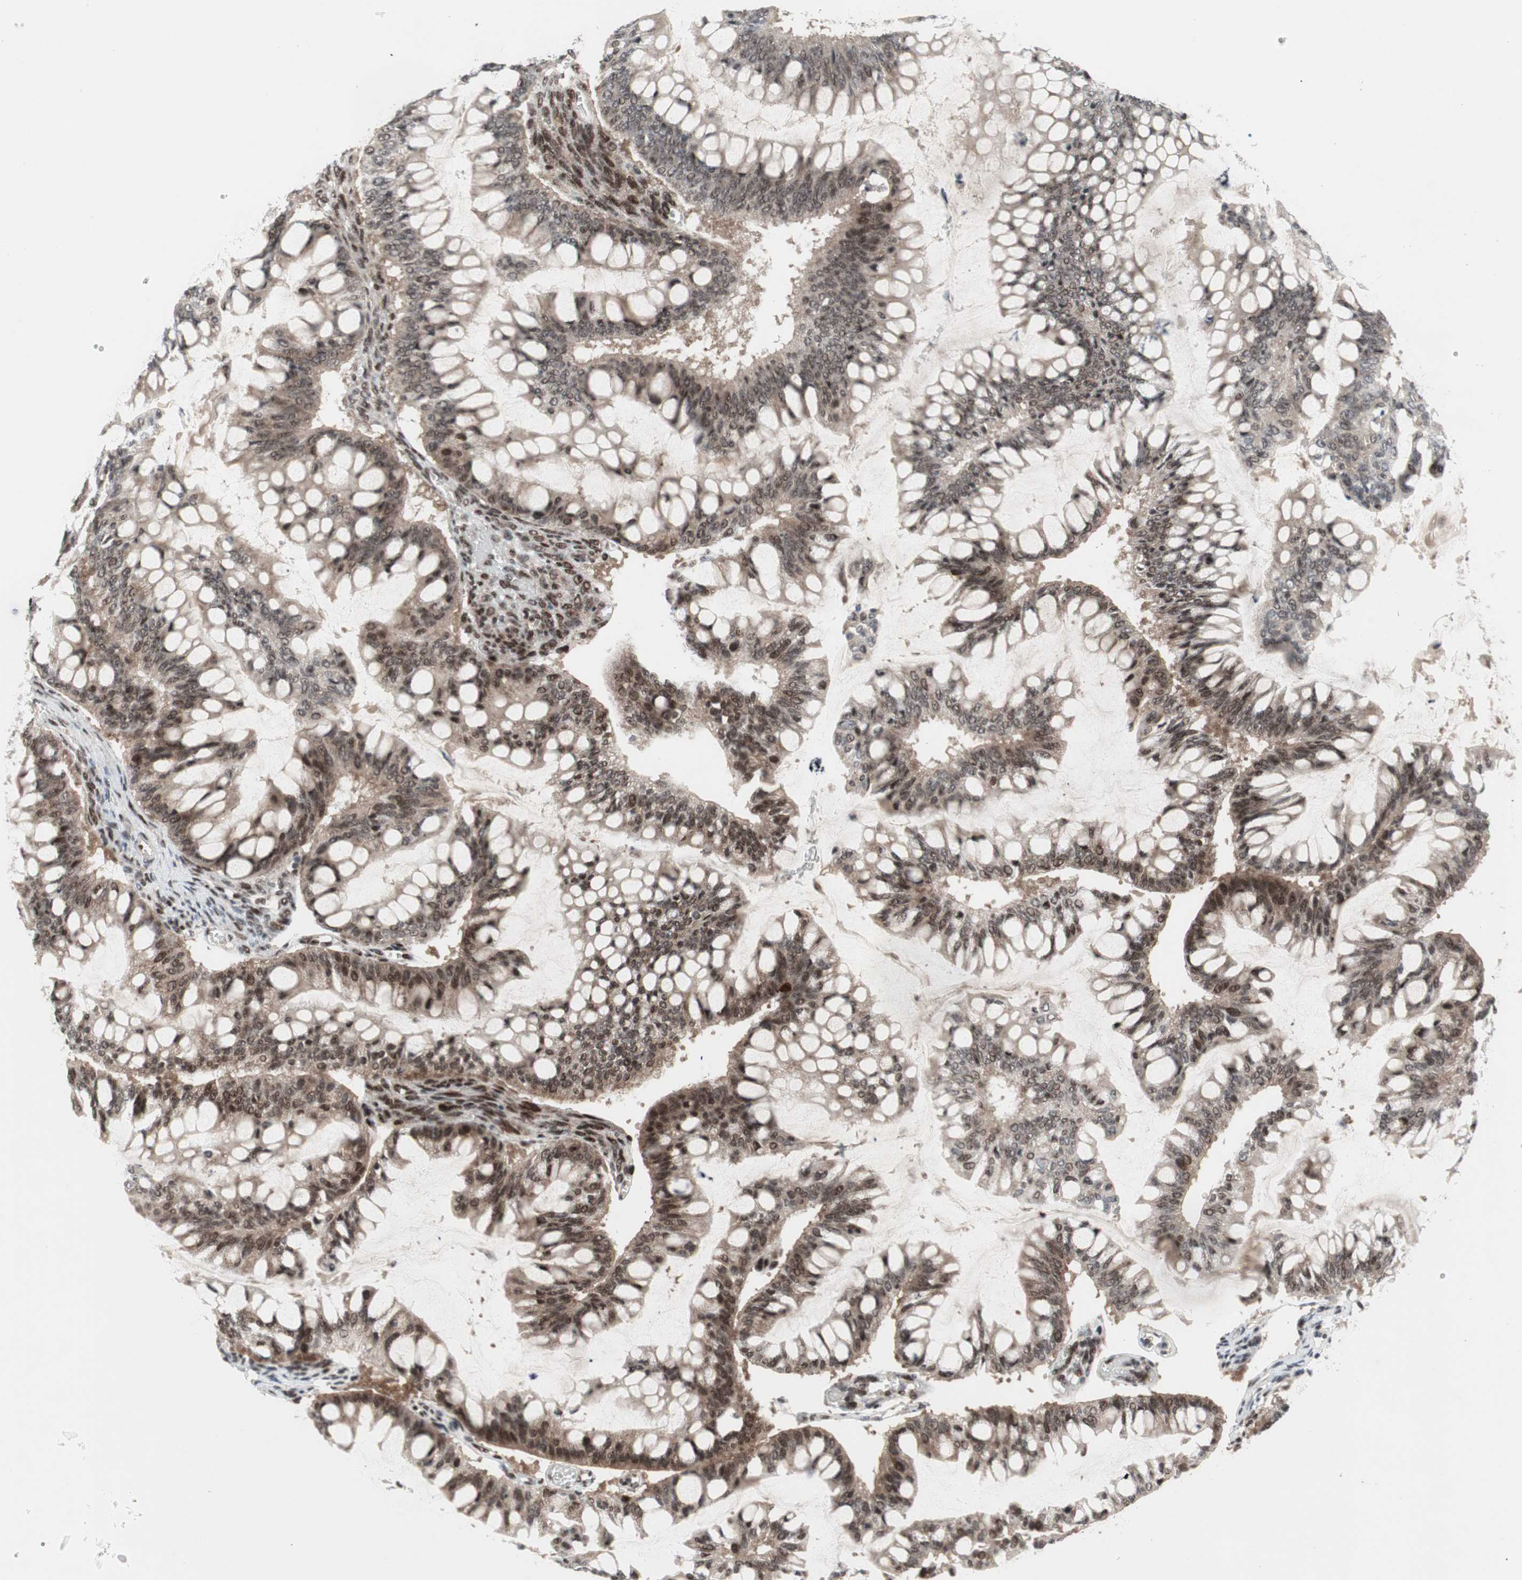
{"staining": {"intensity": "moderate", "quantity": ">75%", "location": "cytoplasmic/membranous,nuclear"}, "tissue": "ovarian cancer", "cell_type": "Tumor cells", "image_type": "cancer", "snomed": [{"axis": "morphology", "description": "Cystadenocarcinoma, mucinous, NOS"}, {"axis": "topography", "description": "Ovary"}], "caption": "There is medium levels of moderate cytoplasmic/membranous and nuclear staining in tumor cells of ovarian cancer (mucinous cystadenocarcinoma), as demonstrated by immunohistochemical staining (brown color).", "gene": "TCF12", "patient": {"sex": "female", "age": 73}}